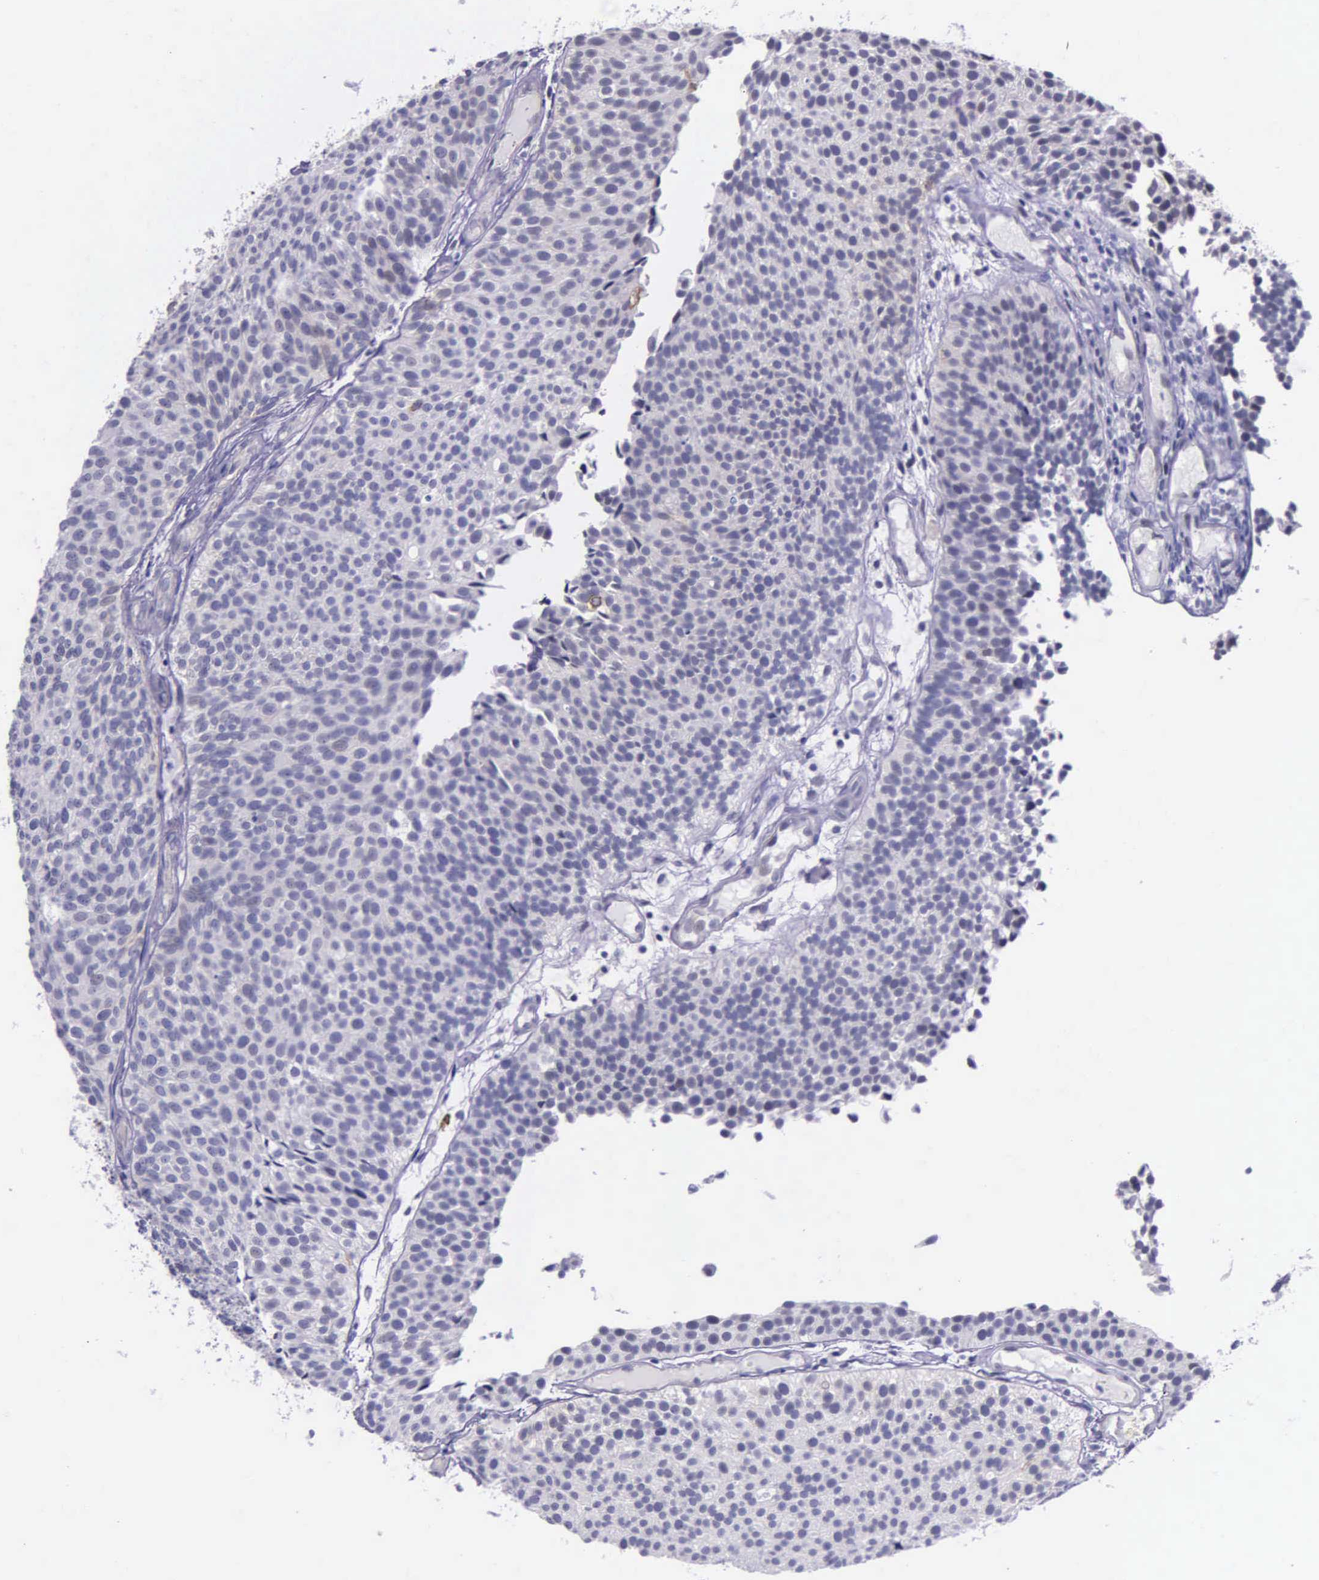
{"staining": {"intensity": "weak", "quantity": "<25%", "location": "cytoplasmic/membranous"}, "tissue": "urothelial cancer", "cell_type": "Tumor cells", "image_type": "cancer", "snomed": [{"axis": "morphology", "description": "Urothelial carcinoma, Low grade"}, {"axis": "topography", "description": "Urinary bladder"}], "caption": "The image shows no significant staining in tumor cells of urothelial cancer. (DAB immunohistochemistry visualized using brightfield microscopy, high magnification).", "gene": "AHNAK2", "patient": {"sex": "male", "age": 85}}